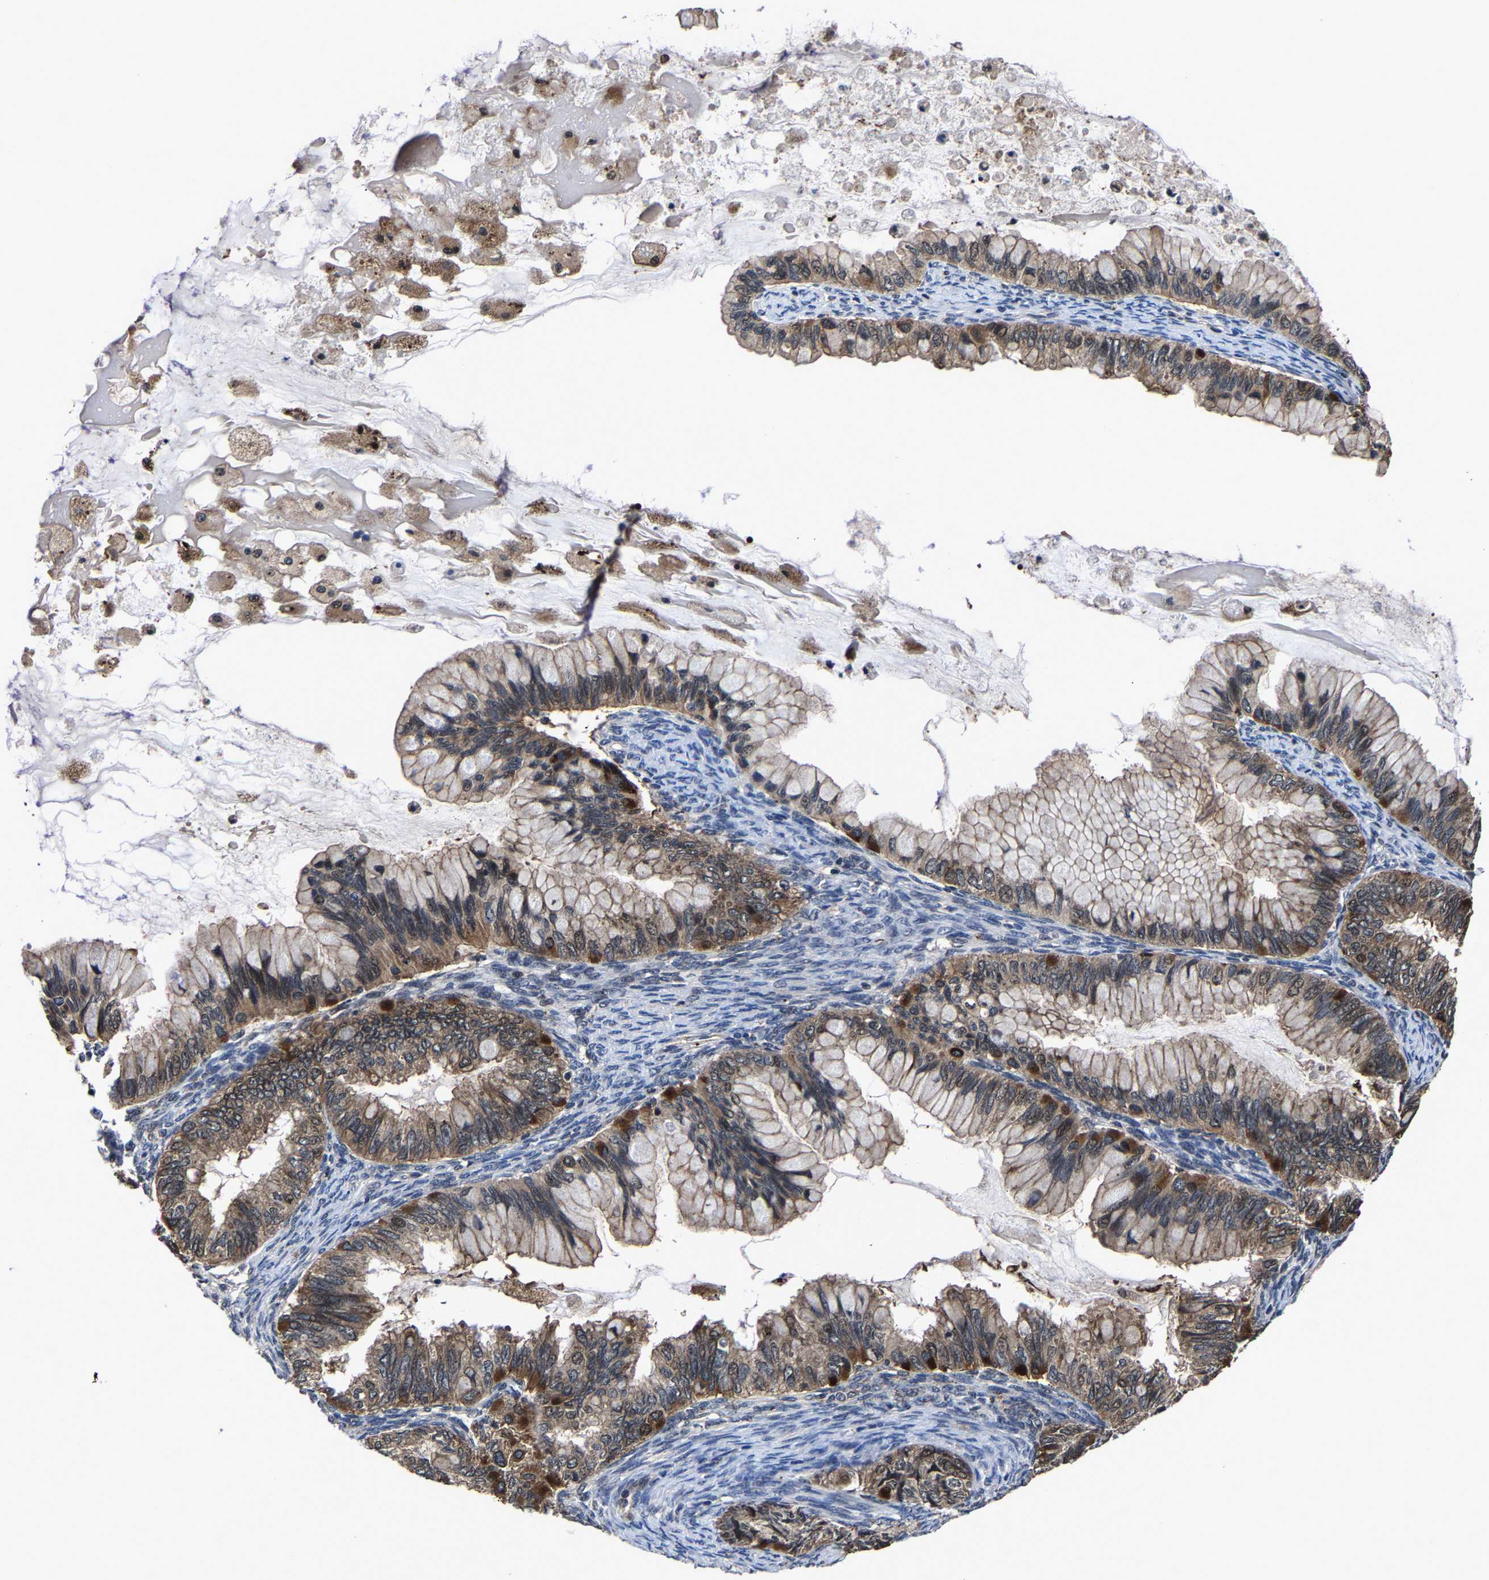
{"staining": {"intensity": "moderate", "quantity": ">75%", "location": "cytoplasmic/membranous"}, "tissue": "ovarian cancer", "cell_type": "Tumor cells", "image_type": "cancer", "snomed": [{"axis": "morphology", "description": "Cystadenocarcinoma, mucinous, NOS"}, {"axis": "topography", "description": "Ovary"}], "caption": "Immunohistochemical staining of ovarian mucinous cystadenocarcinoma displays moderate cytoplasmic/membranous protein expression in approximately >75% of tumor cells. The staining was performed using DAB (3,3'-diaminobenzidine), with brown indicating positive protein expression. Nuclei are stained blue with hematoxylin.", "gene": "ZCCHC7", "patient": {"sex": "female", "age": 80}}